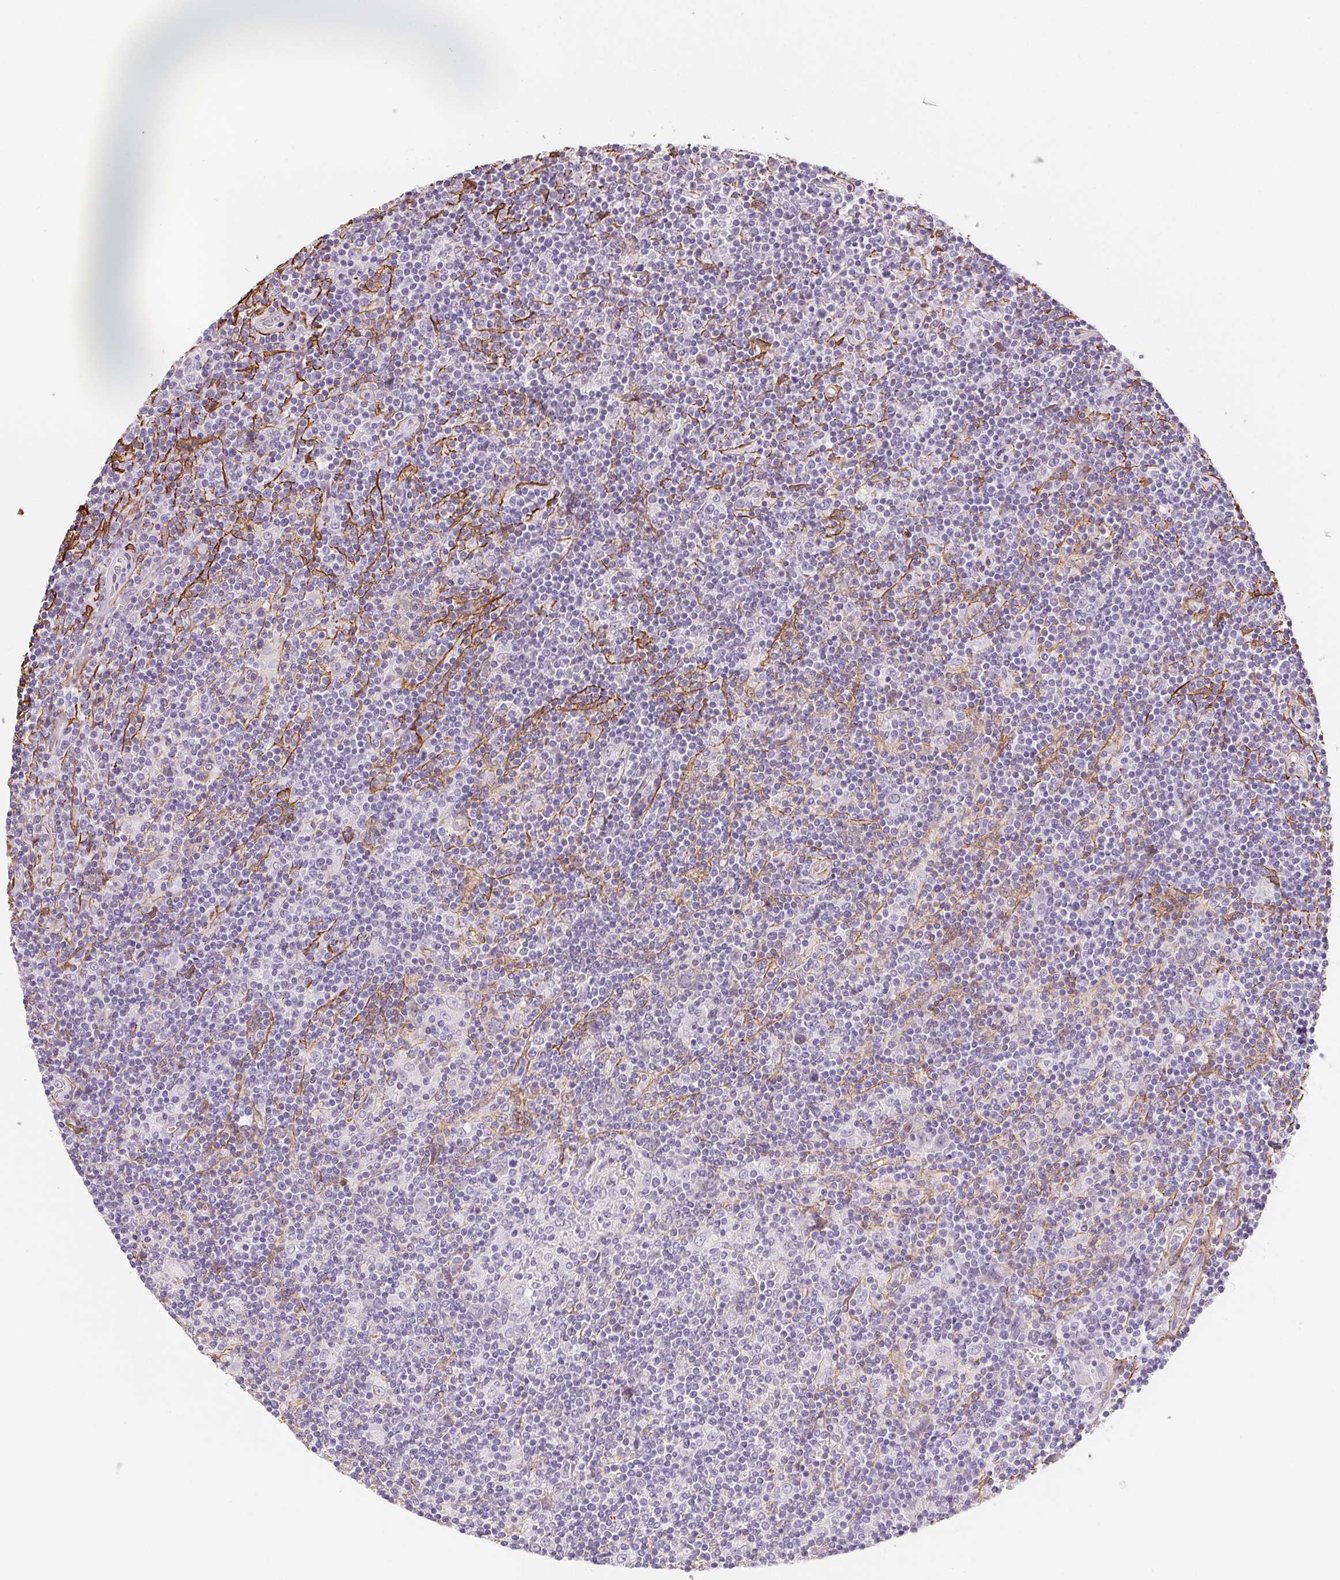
{"staining": {"intensity": "negative", "quantity": "none", "location": "none"}, "tissue": "lymphoma", "cell_type": "Tumor cells", "image_type": "cancer", "snomed": [{"axis": "morphology", "description": "Hodgkin's disease, NOS"}, {"axis": "topography", "description": "Lymph node"}], "caption": "A histopathology image of human Hodgkin's disease is negative for staining in tumor cells.", "gene": "GPX8", "patient": {"sex": "male", "age": 40}}